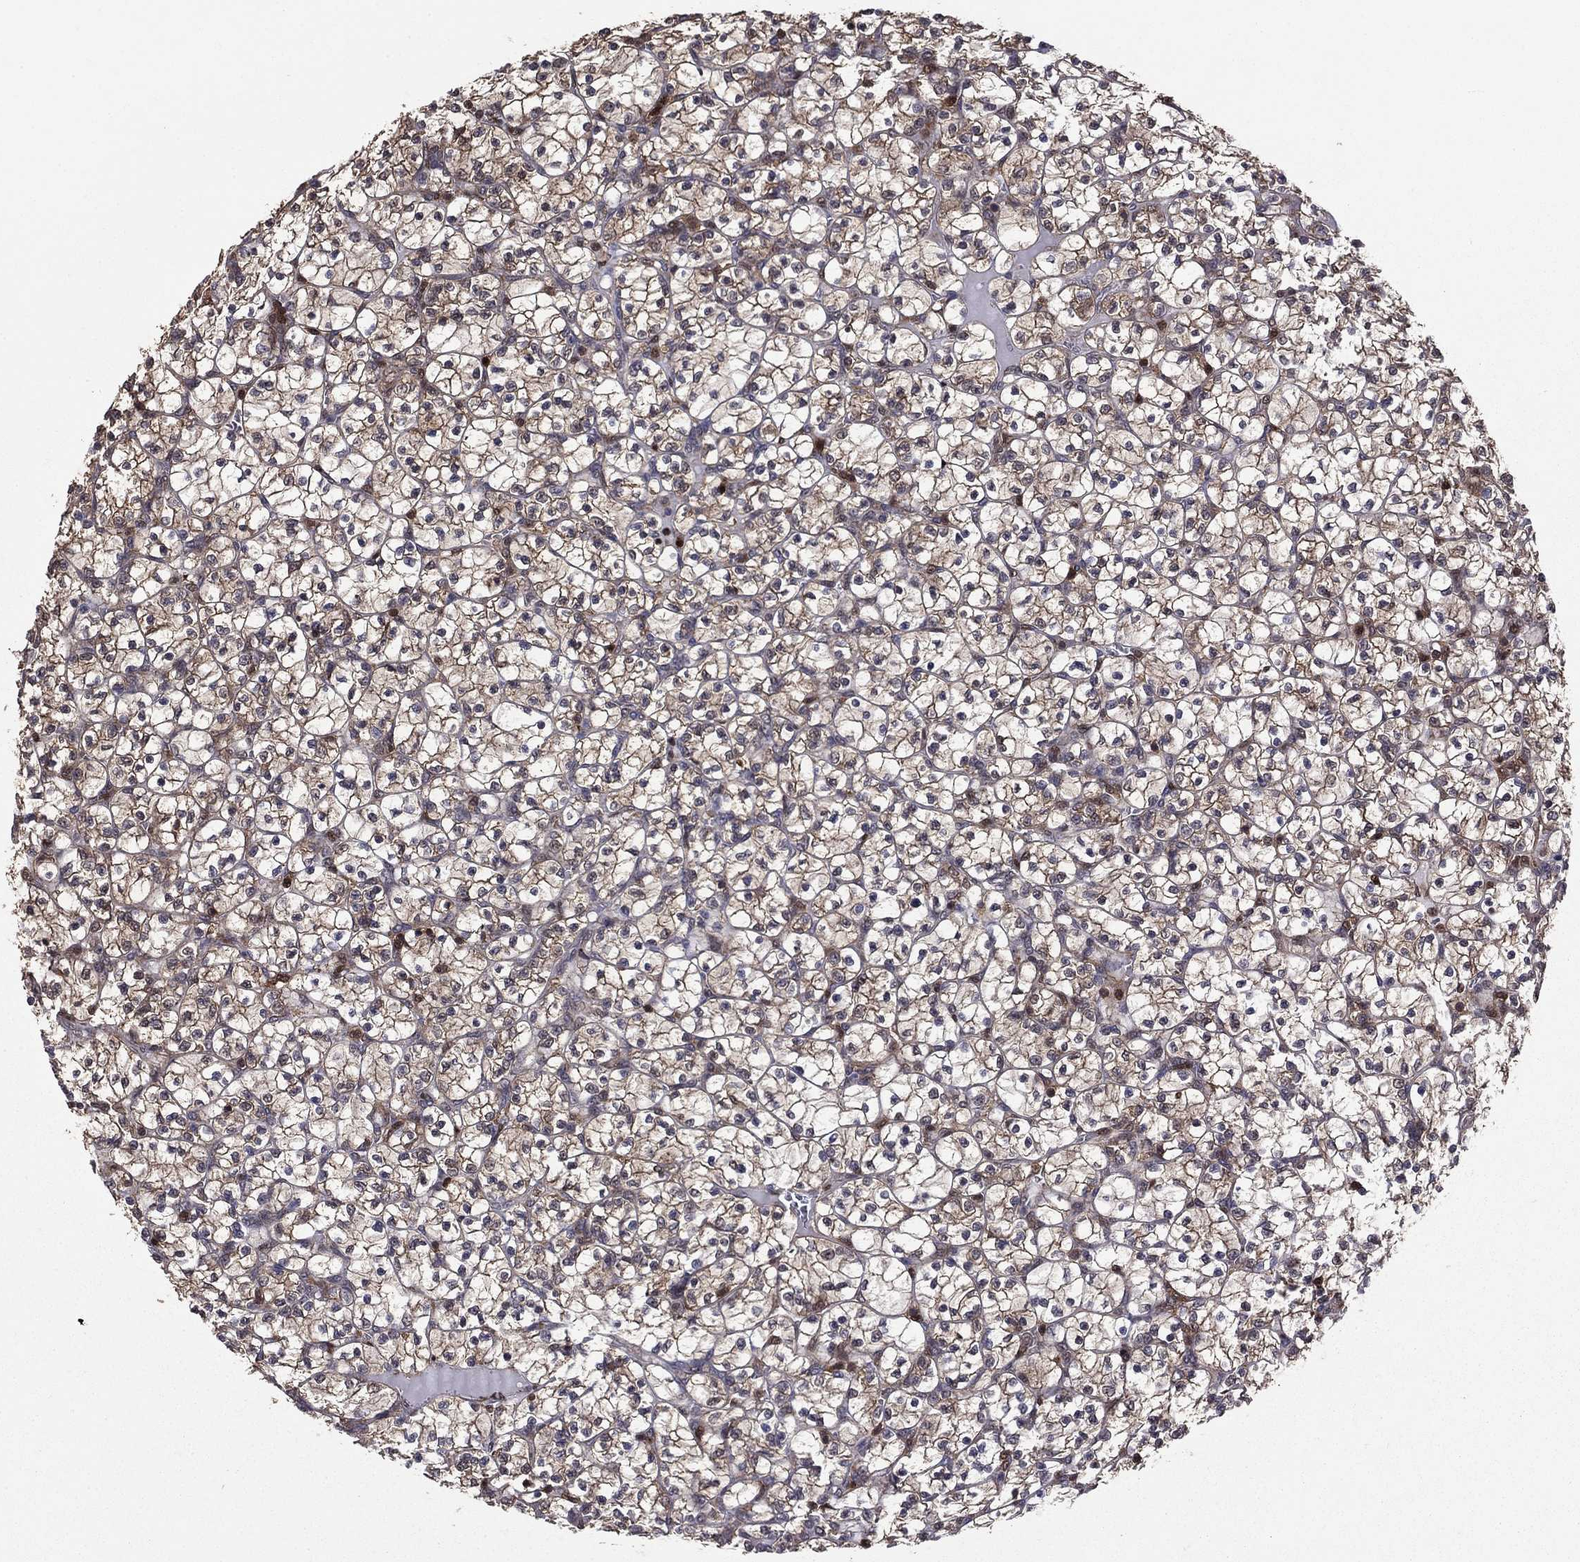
{"staining": {"intensity": "moderate", "quantity": "25%-75%", "location": "cytoplasmic/membranous,nuclear"}, "tissue": "renal cancer", "cell_type": "Tumor cells", "image_type": "cancer", "snomed": [{"axis": "morphology", "description": "Adenocarcinoma, NOS"}, {"axis": "topography", "description": "Kidney"}], "caption": "High-power microscopy captured an IHC image of renal cancer, revealing moderate cytoplasmic/membranous and nuclear staining in approximately 25%-75% of tumor cells. (DAB (3,3'-diaminobenzidine) = brown stain, brightfield microscopy at high magnification).", "gene": "APPBP2", "patient": {"sex": "female", "age": 89}}